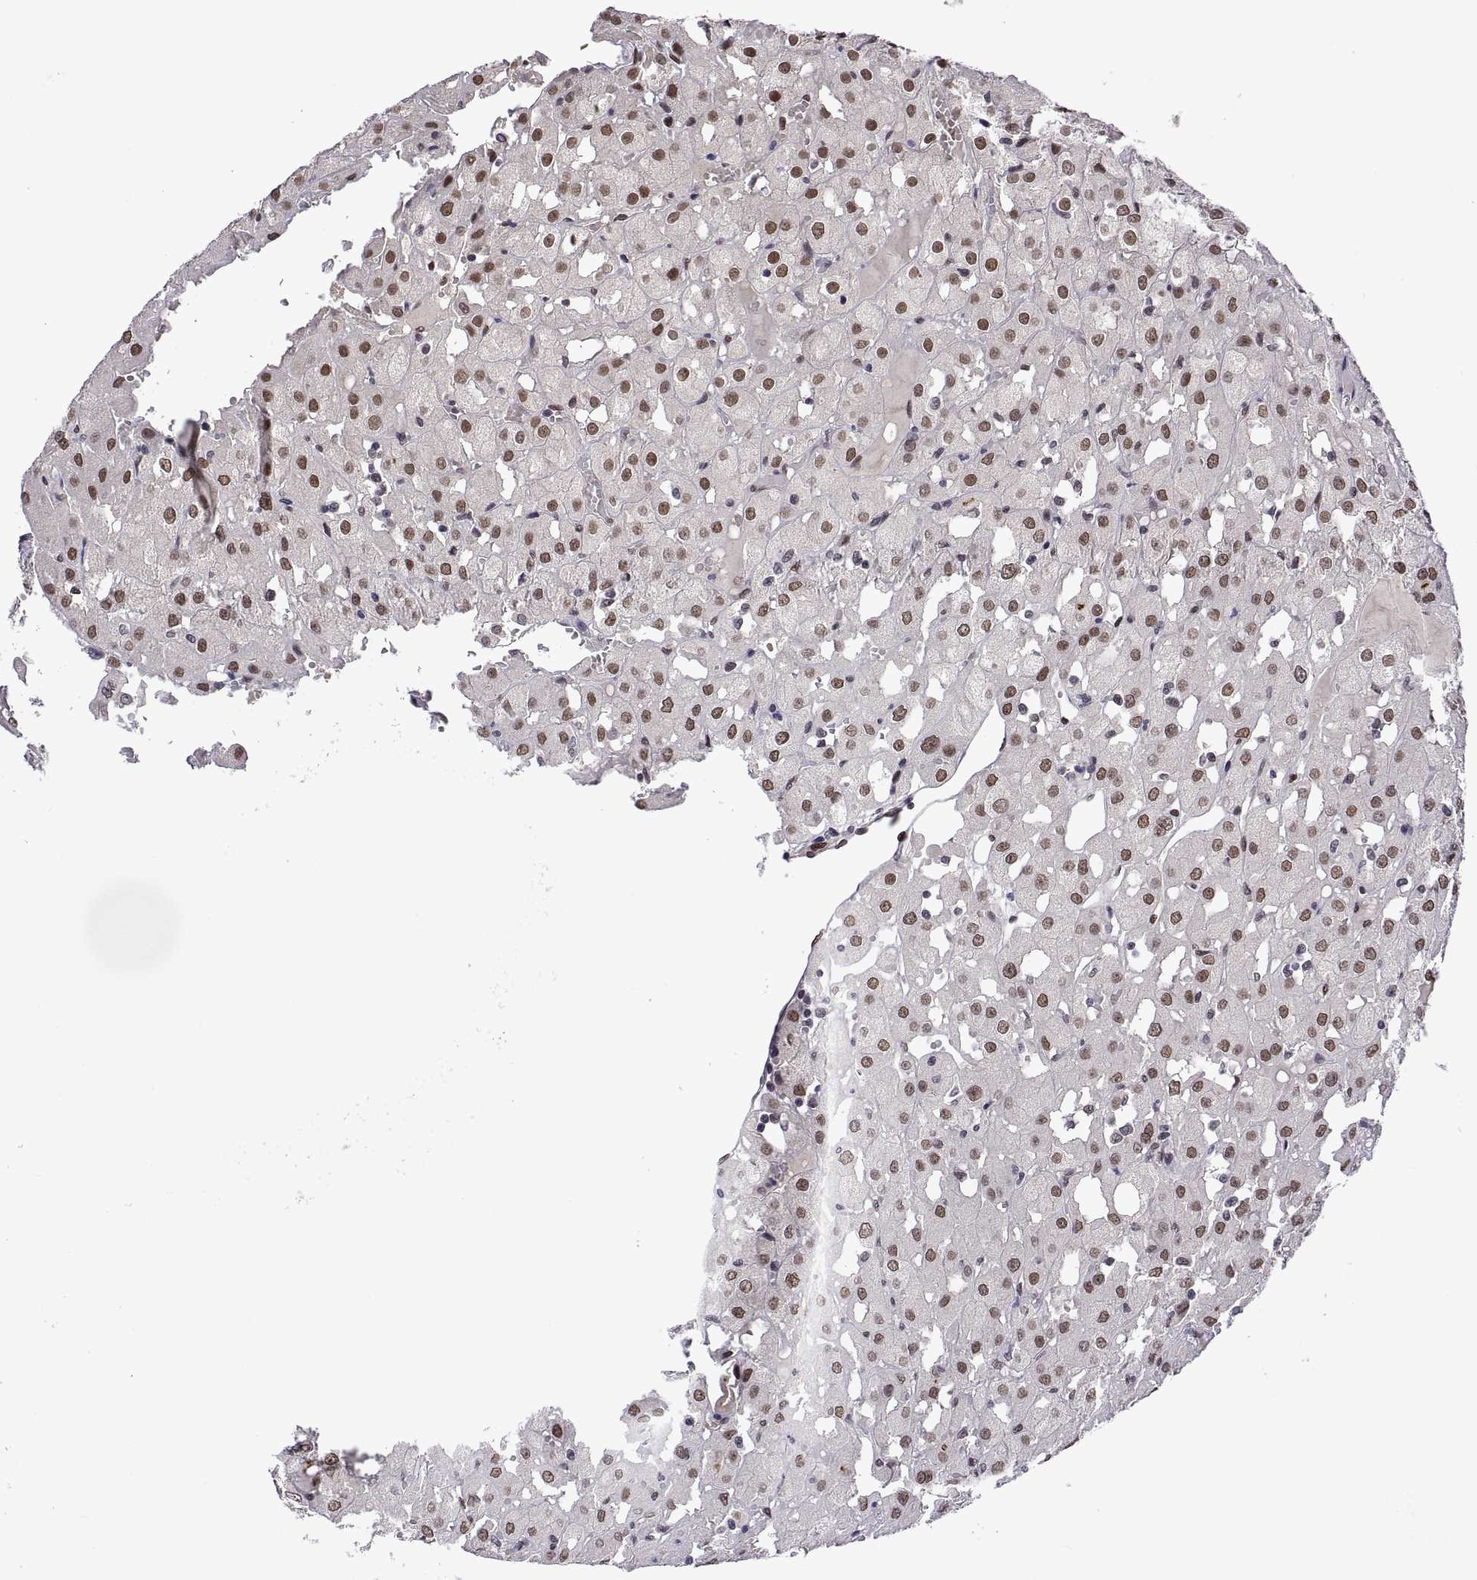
{"staining": {"intensity": "moderate", "quantity": ">75%", "location": "nuclear"}, "tissue": "renal cancer", "cell_type": "Tumor cells", "image_type": "cancer", "snomed": [{"axis": "morphology", "description": "Adenocarcinoma, NOS"}, {"axis": "topography", "description": "Kidney"}], "caption": "A medium amount of moderate nuclear positivity is identified in about >75% of tumor cells in adenocarcinoma (renal) tissue.", "gene": "NR4A1", "patient": {"sex": "male", "age": 72}}